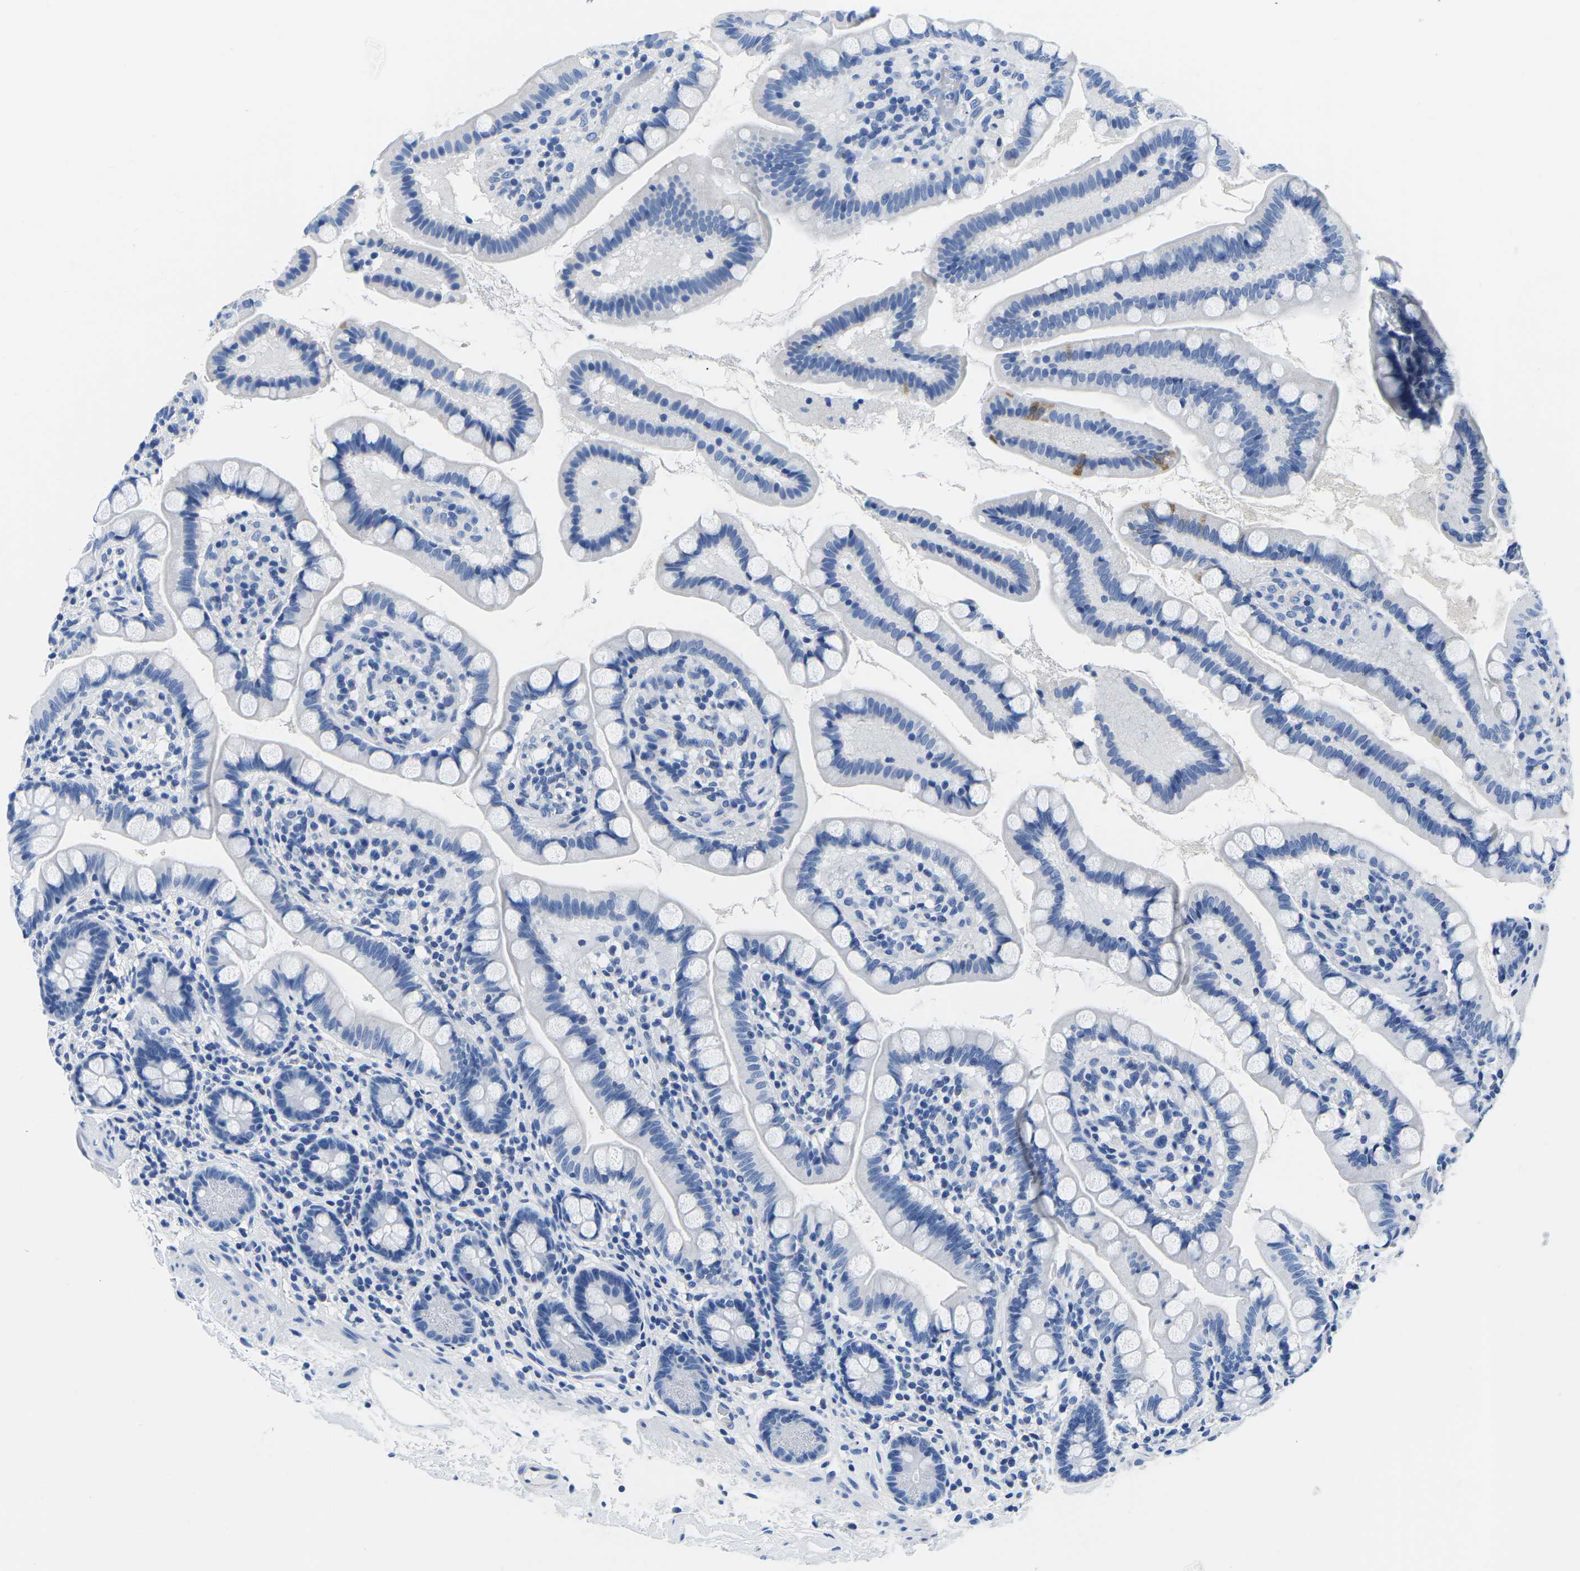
{"staining": {"intensity": "negative", "quantity": "none", "location": "none"}, "tissue": "small intestine", "cell_type": "Glandular cells", "image_type": "normal", "snomed": [{"axis": "morphology", "description": "Normal tissue, NOS"}, {"axis": "topography", "description": "Small intestine"}], "caption": "IHC photomicrograph of benign small intestine: small intestine stained with DAB exhibits no significant protein positivity in glandular cells. (Stains: DAB immunohistochemistry (IHC) with hematoxylin counter stain, Microscopy: brightfield microscopy at high magnification).", "gene": "CYP1A2", "patient": {"sex": "female", "age": 84}}